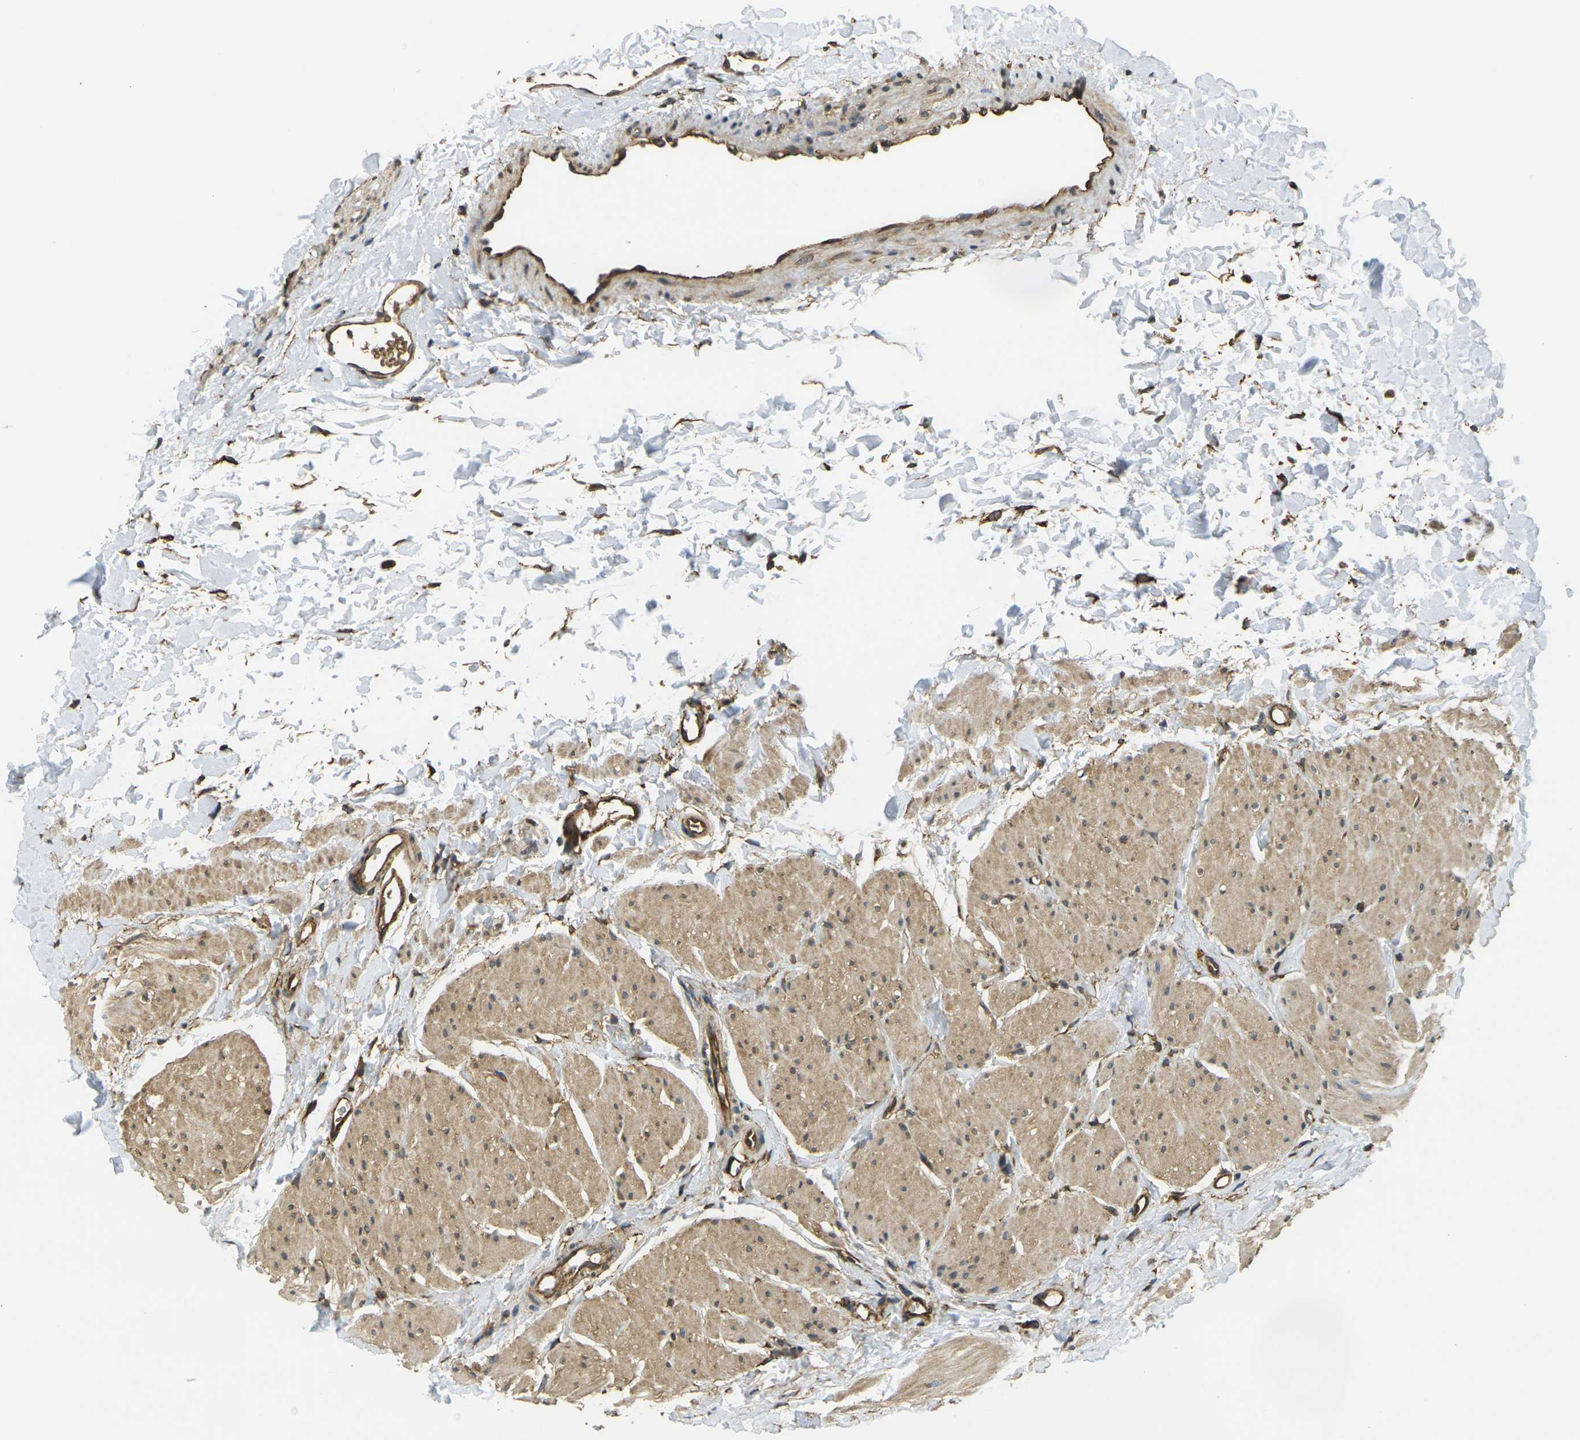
{"staining": {"intensity": "weak", "quantity": ">75%", "location": "cytoplasmic/membranous"}, "tissue": "smooth muscle", "cell_type": "Smooth muscle cells", "image_type": "normal", "snomed": [{"axis": "morphology", "description": "Normal tissue, NOS"}, {"axis": "topography", "description": "Smooth muscle"}], "caption": "Brown immunohistochemical staining in benign human smooth muscle shows weak cytoplasmic/membranous expression in about >75% of smooth muscle cells.", "gene": "CAST", "patient": {"sex": "male", "age": 16}}